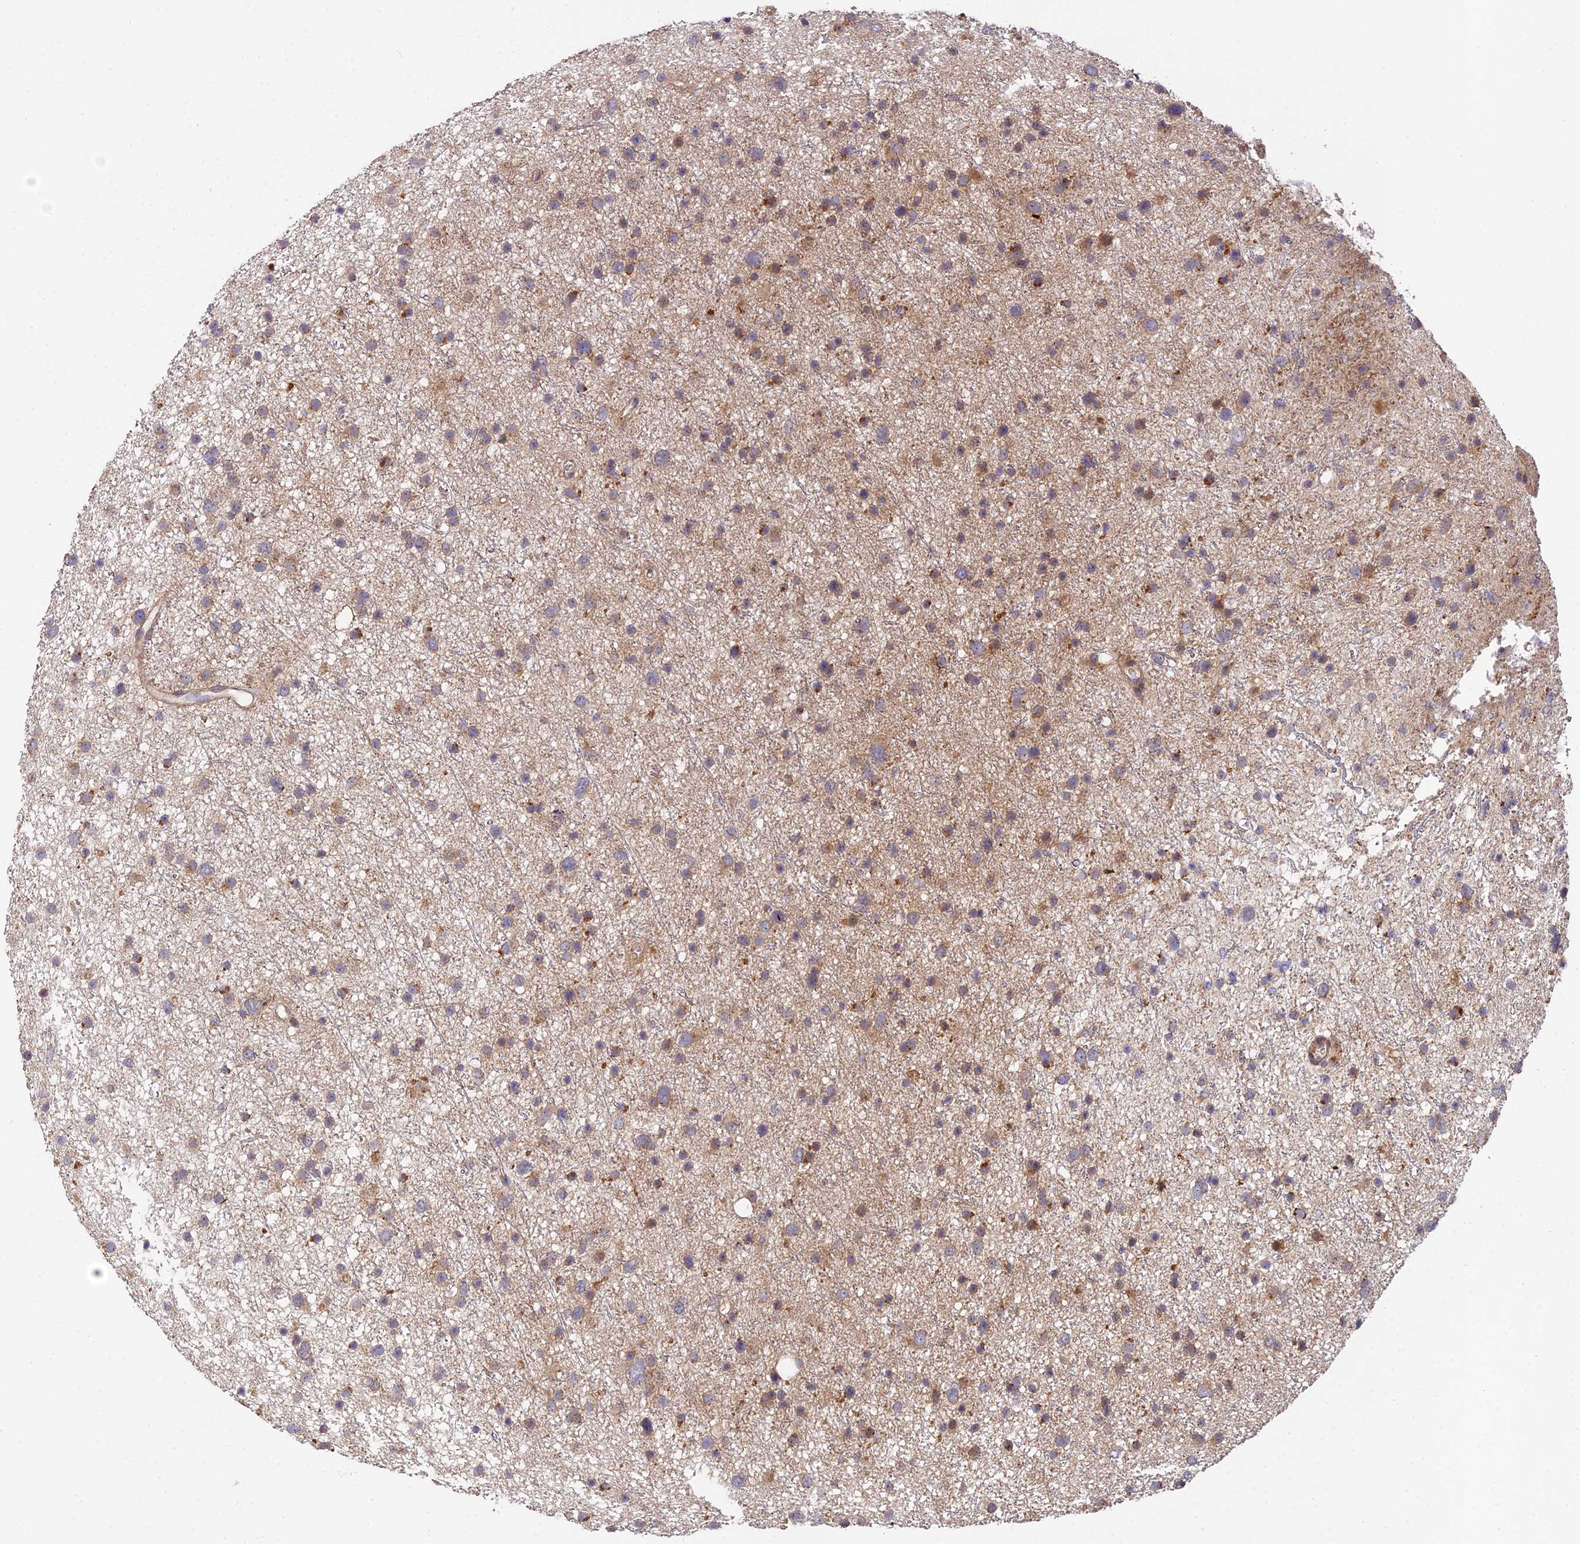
{"staining": {"intensity": "moderate", "quantity": "25%-75%", "location": "cytoplasmic/membranous"}, "tissue": "glioma", "cell_type": "Tumor cells", "image_type": "cancer", "snomed": [{"axis": "morphology", "description": "Glioma, malignant, Low grade"}, {"axis": "topography", "description": "Cerebral cortex"}], "caption": "Malignant glioma (low-grade) tissue shows moderate cytoplasmic/membranous positivity in about 25%-75% of tumor cells", "gene": "ARL8B", "patient": {"sex": "female", "age": 39}}